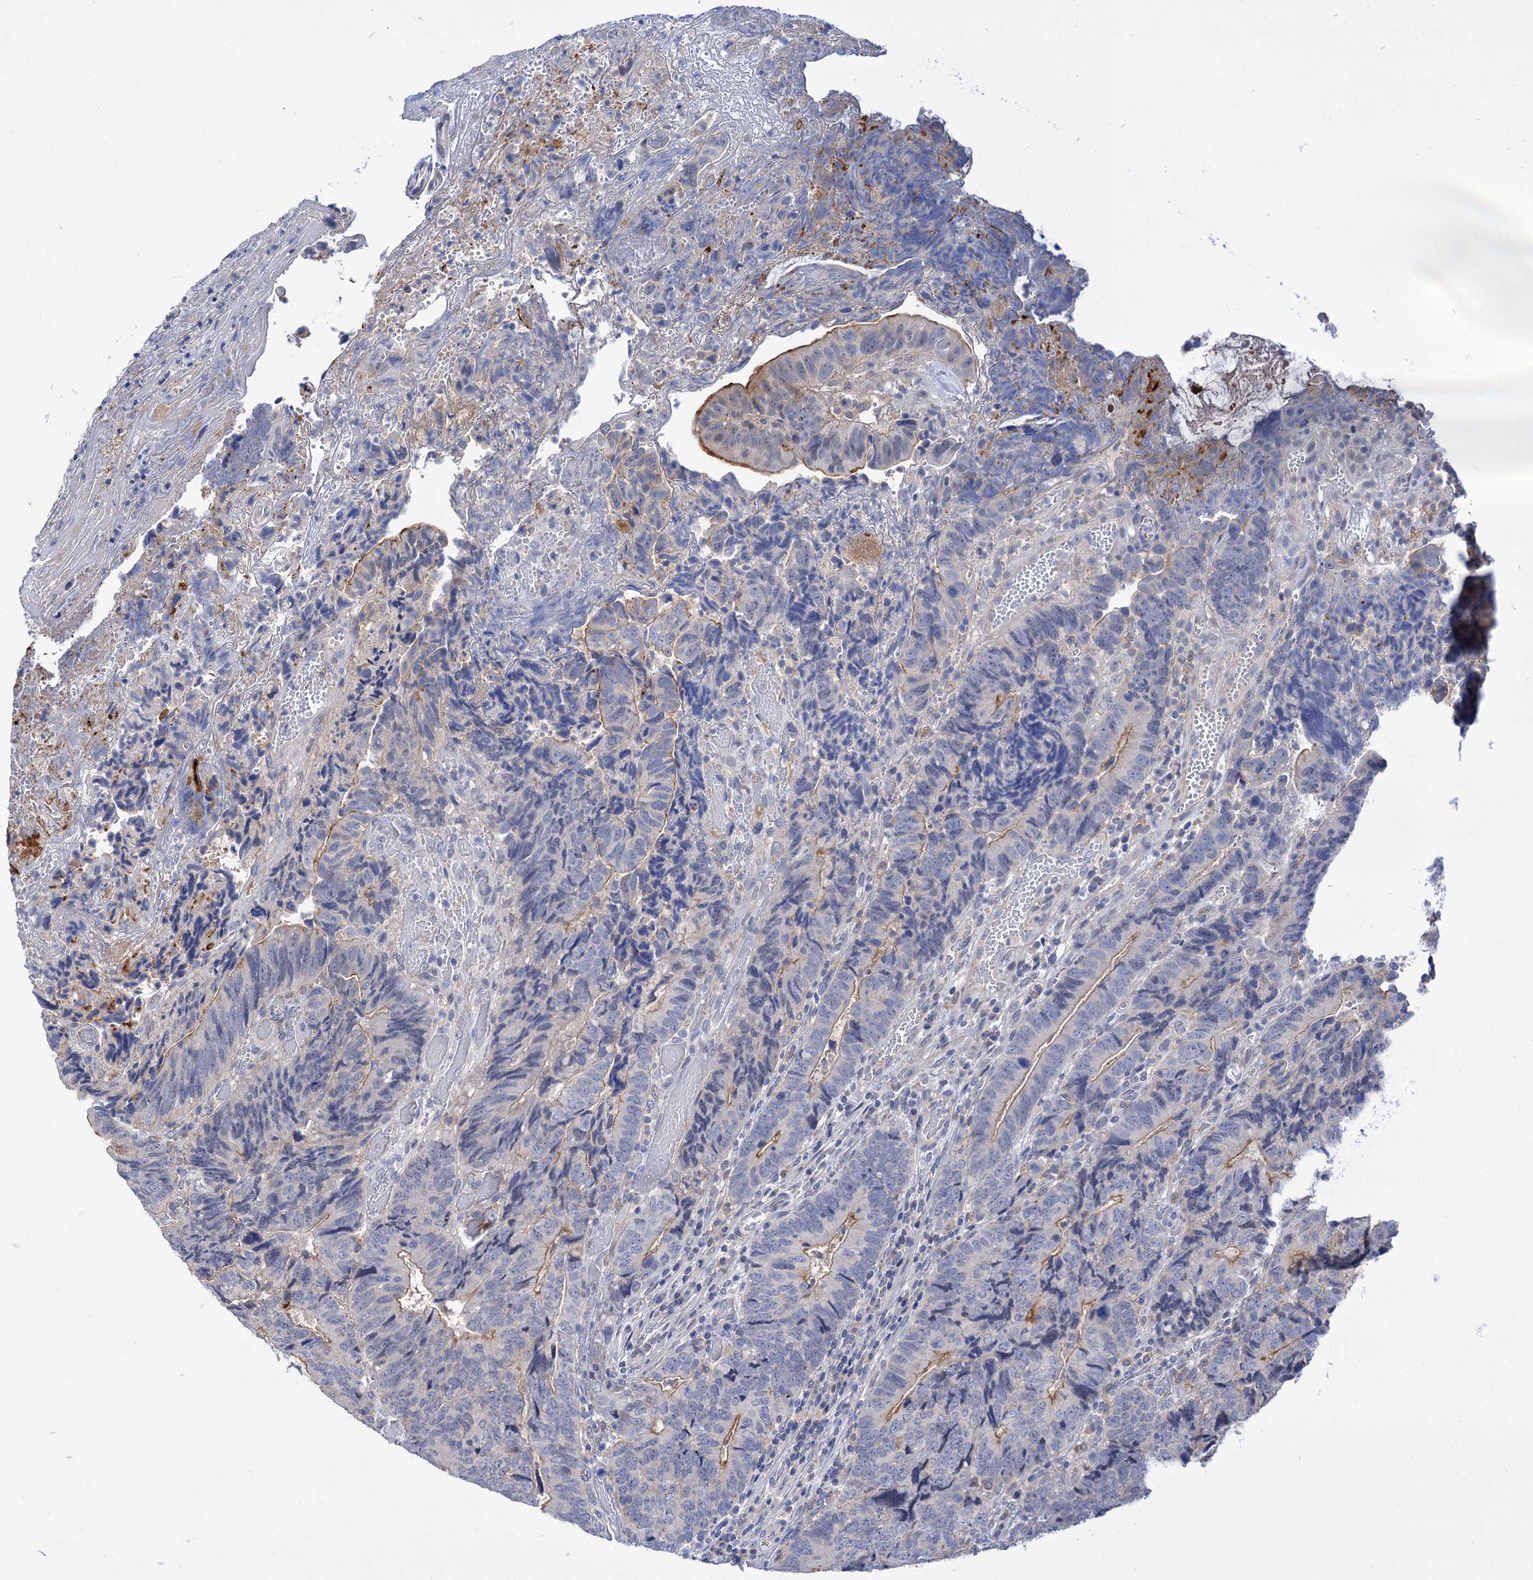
{"staining": {"intensity": "weak", "quantity": "25%-75%", "location": "cytoplasmic/membranous"}, "tissue": "colorectal cancer", "cell_type": "Tumor cells", "image_type": "cancer", "snomed": [{"axis": "morphology", "description": "Adenocarcinoma, NOS"}, {"axis": "topography", "description": "Colon"}], "caption": "Immunohistochemistry (IHC) (DAB (3,3'-diaminobenzidine)) staining of human colorectal cancer (adenocarcinoma) demonstrates weak cytoplasmic/membranous protein expression in about 25%-75% of tumor cells.", "gene": "NEK10", "patient": {"sex": "female", "age": 67}}